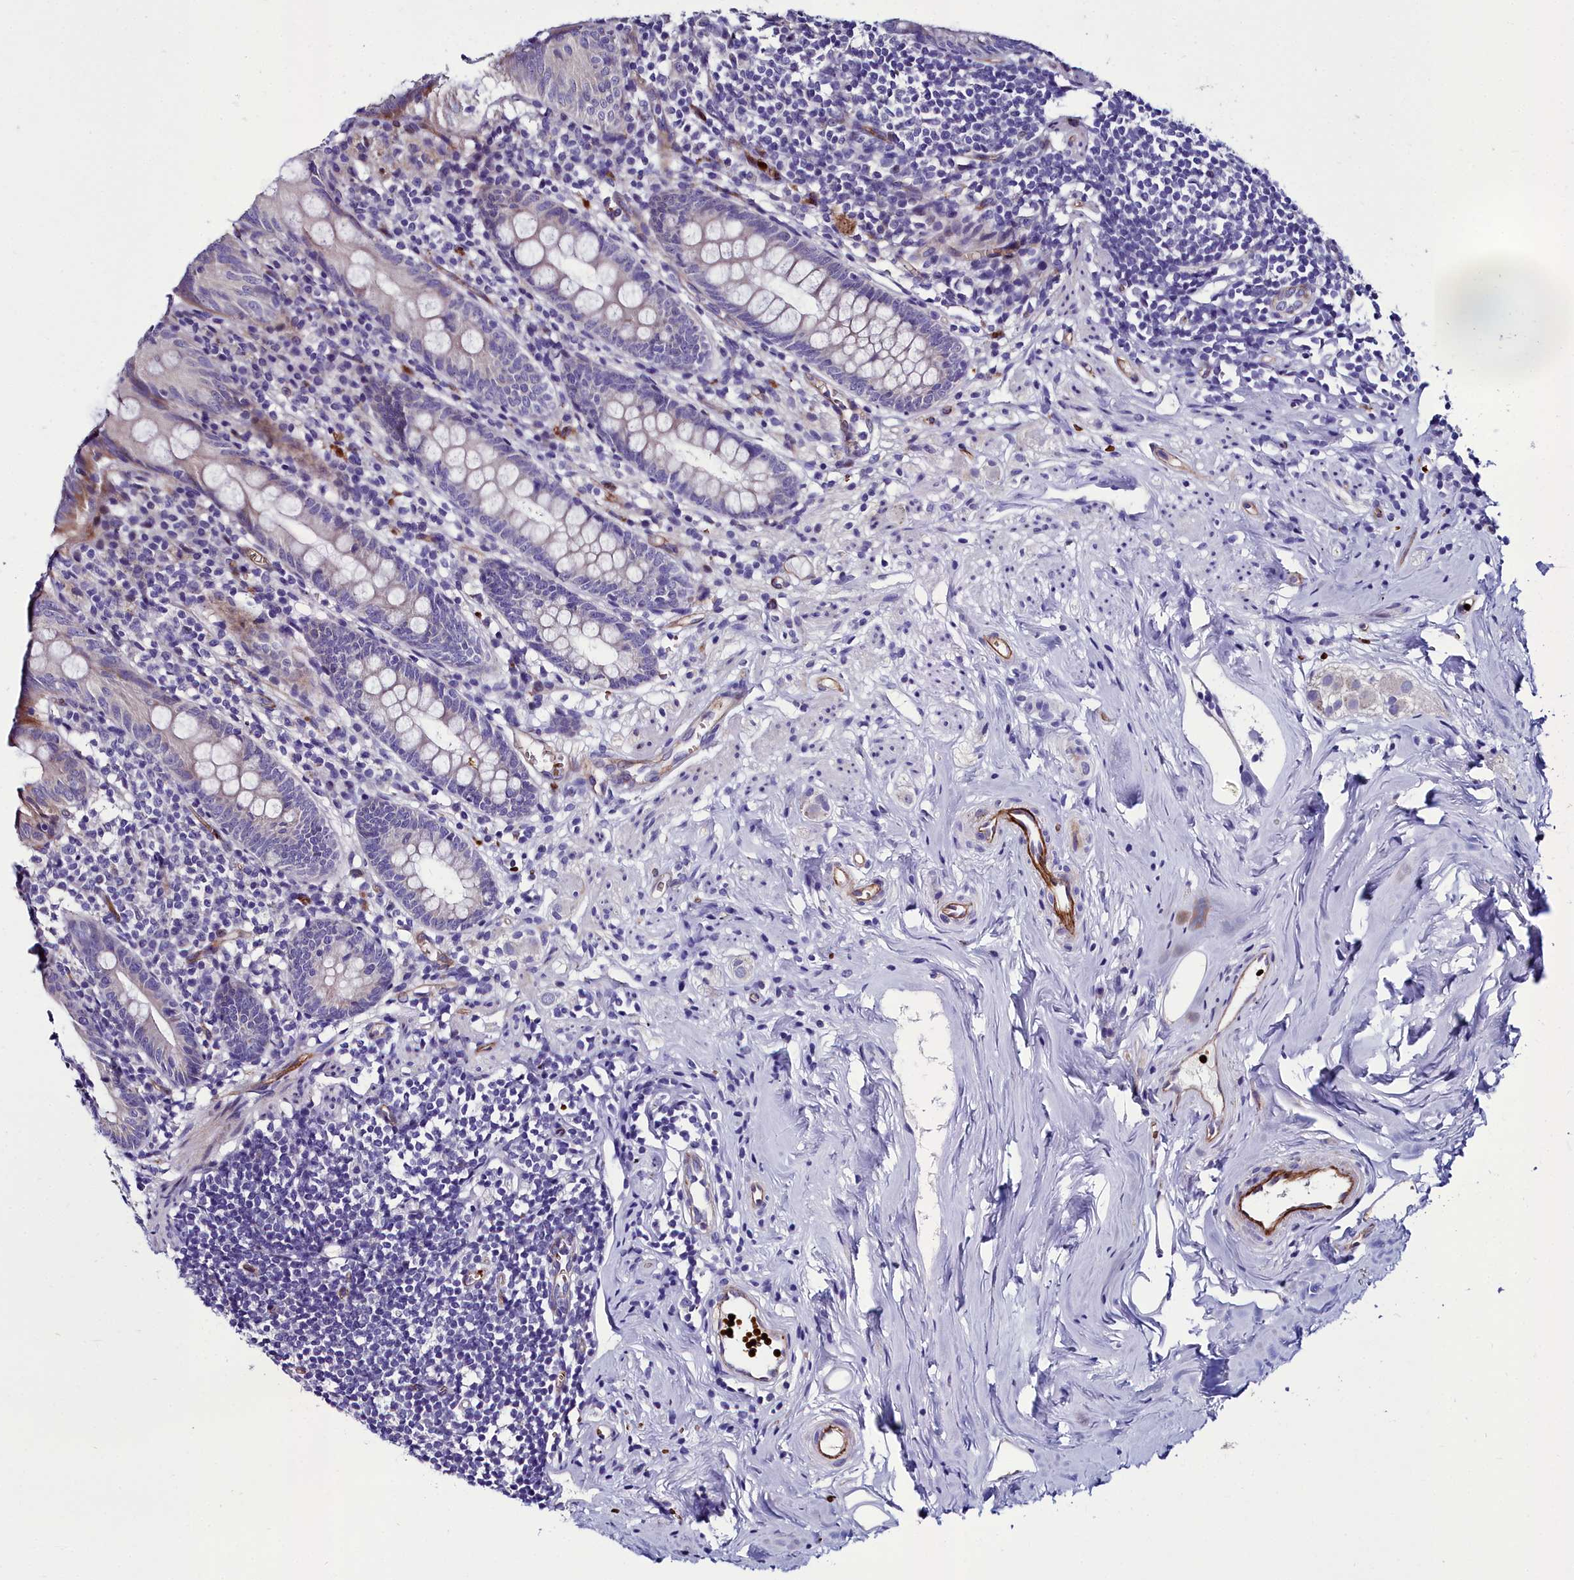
{"staining": {"intensity": "moderate", "quantity": "<25%", "location": "cytoplasmic/membranous"}, "tissue": "appendix", "cell_type": "Glandular cells", "image_type": "normal", "snomed": [{"axis": "morphology", "description": "Normal tissue, NOS"}, {"axis": "topography", "description": "Appendix"}], "caption": "Immunohistochemistry (DAB (3,3'-diaminobenzidine)) staining of unremarkable human appendix shows moderate cytoplasmic/membranous protein expression in approximately <25% of glandular cells. The protein of interest is shown in brown color, while the nuclei are stained blue.", "gene": "CYP4F11", "patient": {"sex": "female", "age": 51}}